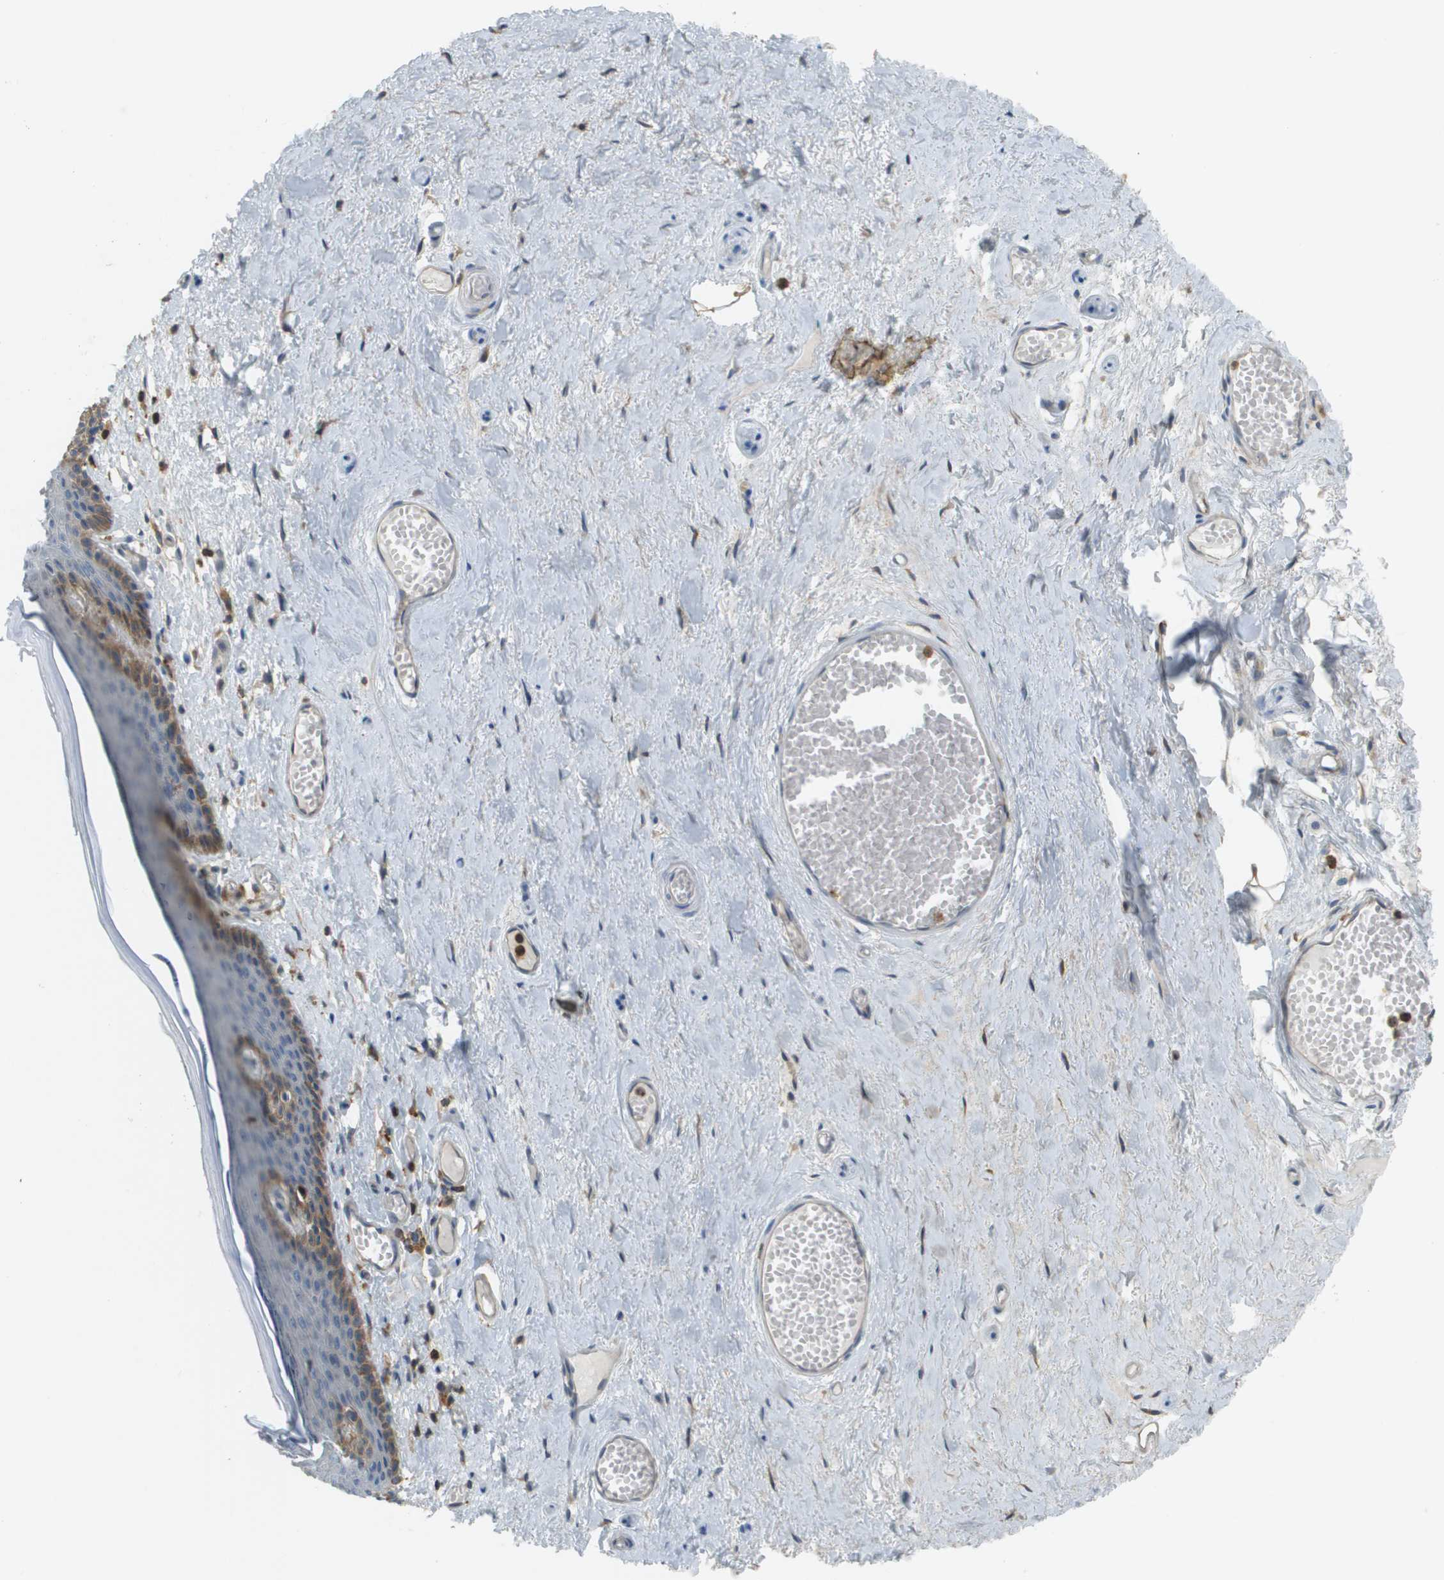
{"staining": {"intensity": "moderate", "quantity": "<25%", "location": "cytoplasmic/membranous"}, "tissue": "skin", "cell_type": "Epidermal cells", "image_type": "normal", "snomed": [{"axis": "morphology", "description": "Normal tissue, NOS"}, {"axis": "topography", "description": "Adipose tissue"}, {"axis": "topography", "description": "Vascular tissue"}, {"axis": "topography", "description": "Anal"}, {"axis": "topography", "description": "Peripheral nerve tissue"}], "caption": "Immunohistochemical staining of unremarkable human skin exhibits low levels of moderate cytoplasmic/membranous positivity in about <25% of epidermal cells. Immunohistochemistry (ihc) stains the protein of interest in brown and the nuclei are stained blue.", "gene": "APBB1IP", "patient": {"sex": "female", "age": 54}}